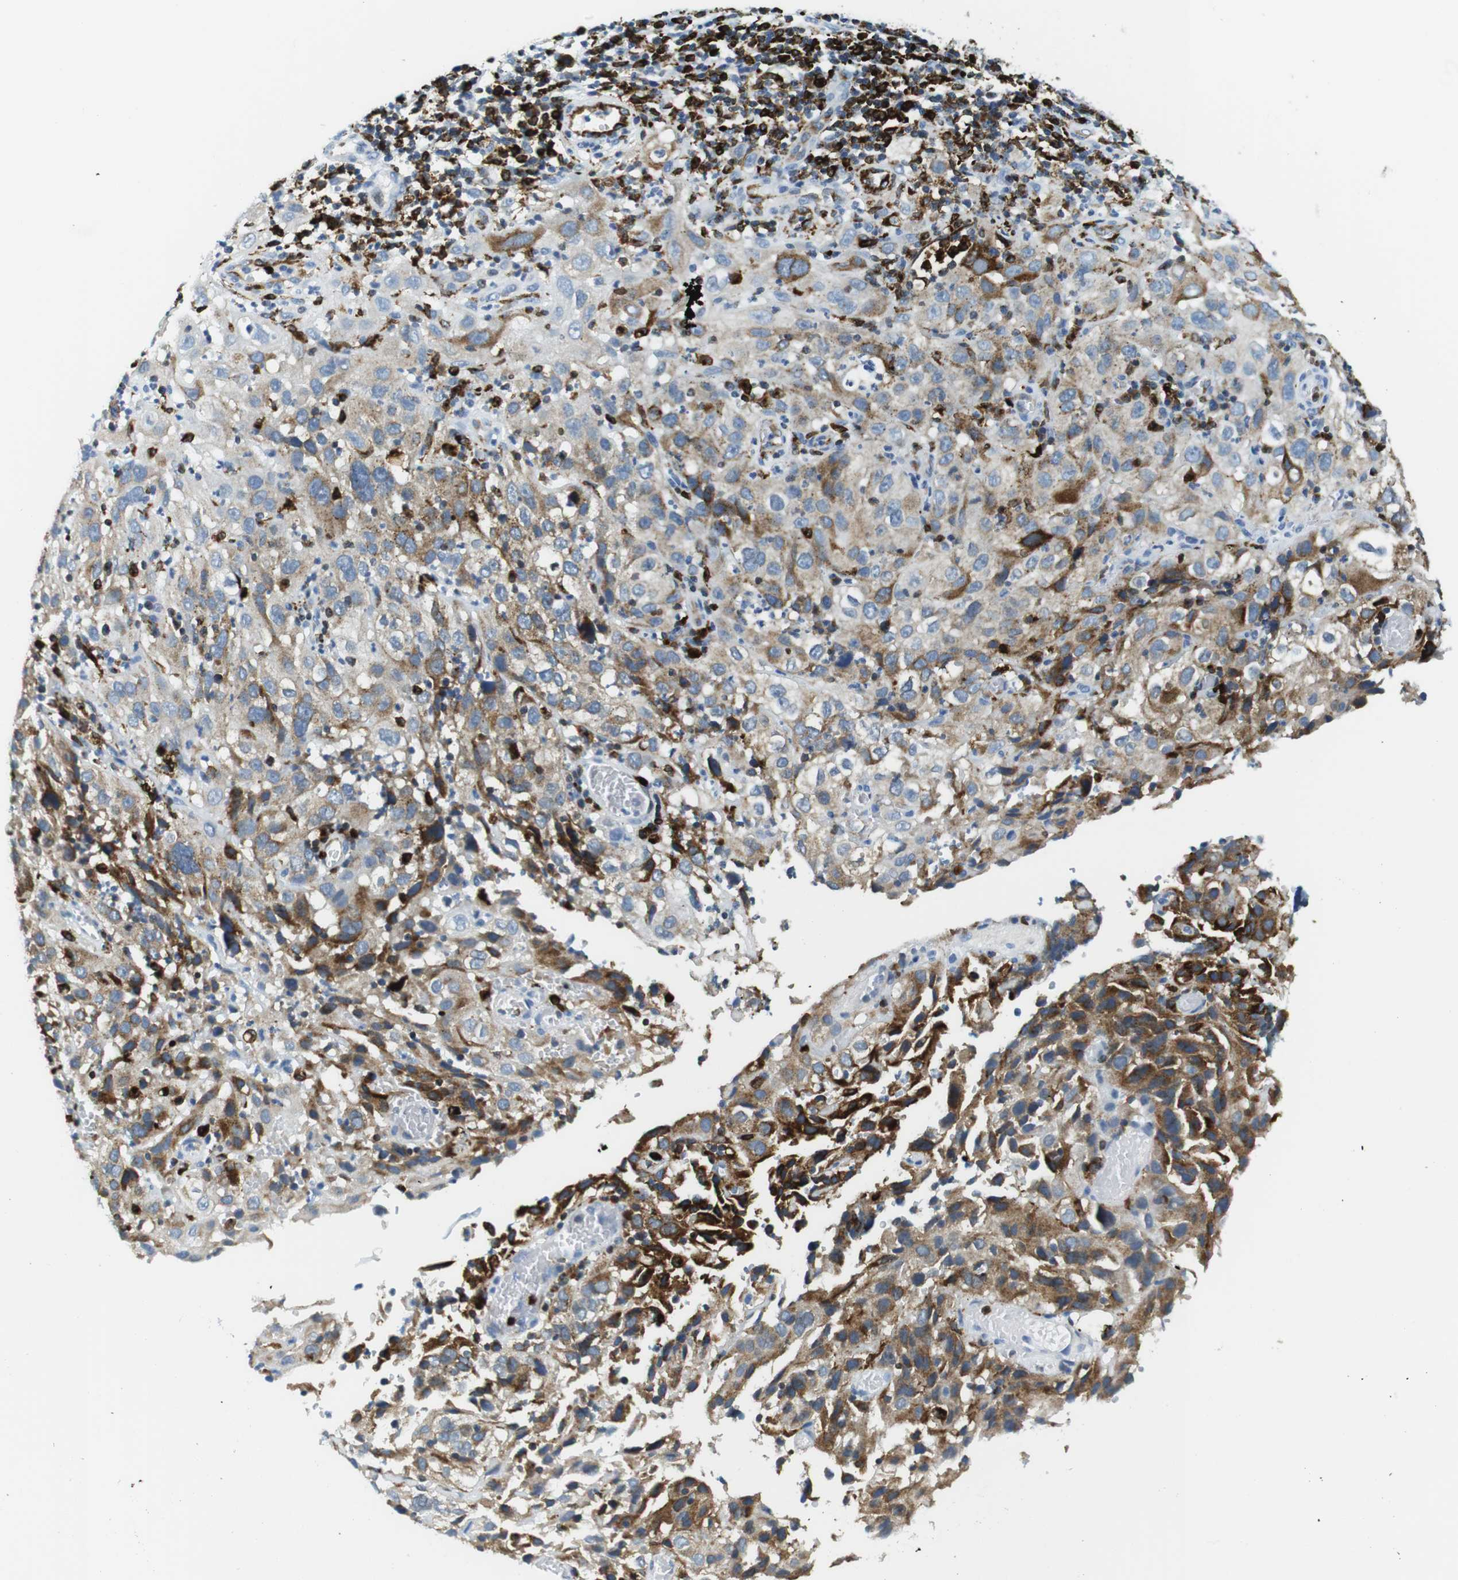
{"staining": {"intensity": "weak", "quantity": "25%-75%", "location": "cytoplasmic/membranous"}, "tissue": "cervical cancer", "cell_type": "Tumor cells", "image_type": "cancer", "snomed": [{"axis": "morphology", "description": "Squamous cell carcinoma, NOS"}, {"axis": "topography", "description": "Cervix"}], "caption": "Immunohistochemistry (IHC) histopathology image of human cervical cancer stained for a protein (brown), which shows low levels of weak cytoplasmic/membranous staining in about 25%-75% of tumor cells.", "gene": "CIITA", "patient": {"sex": "female", "age": 32}}